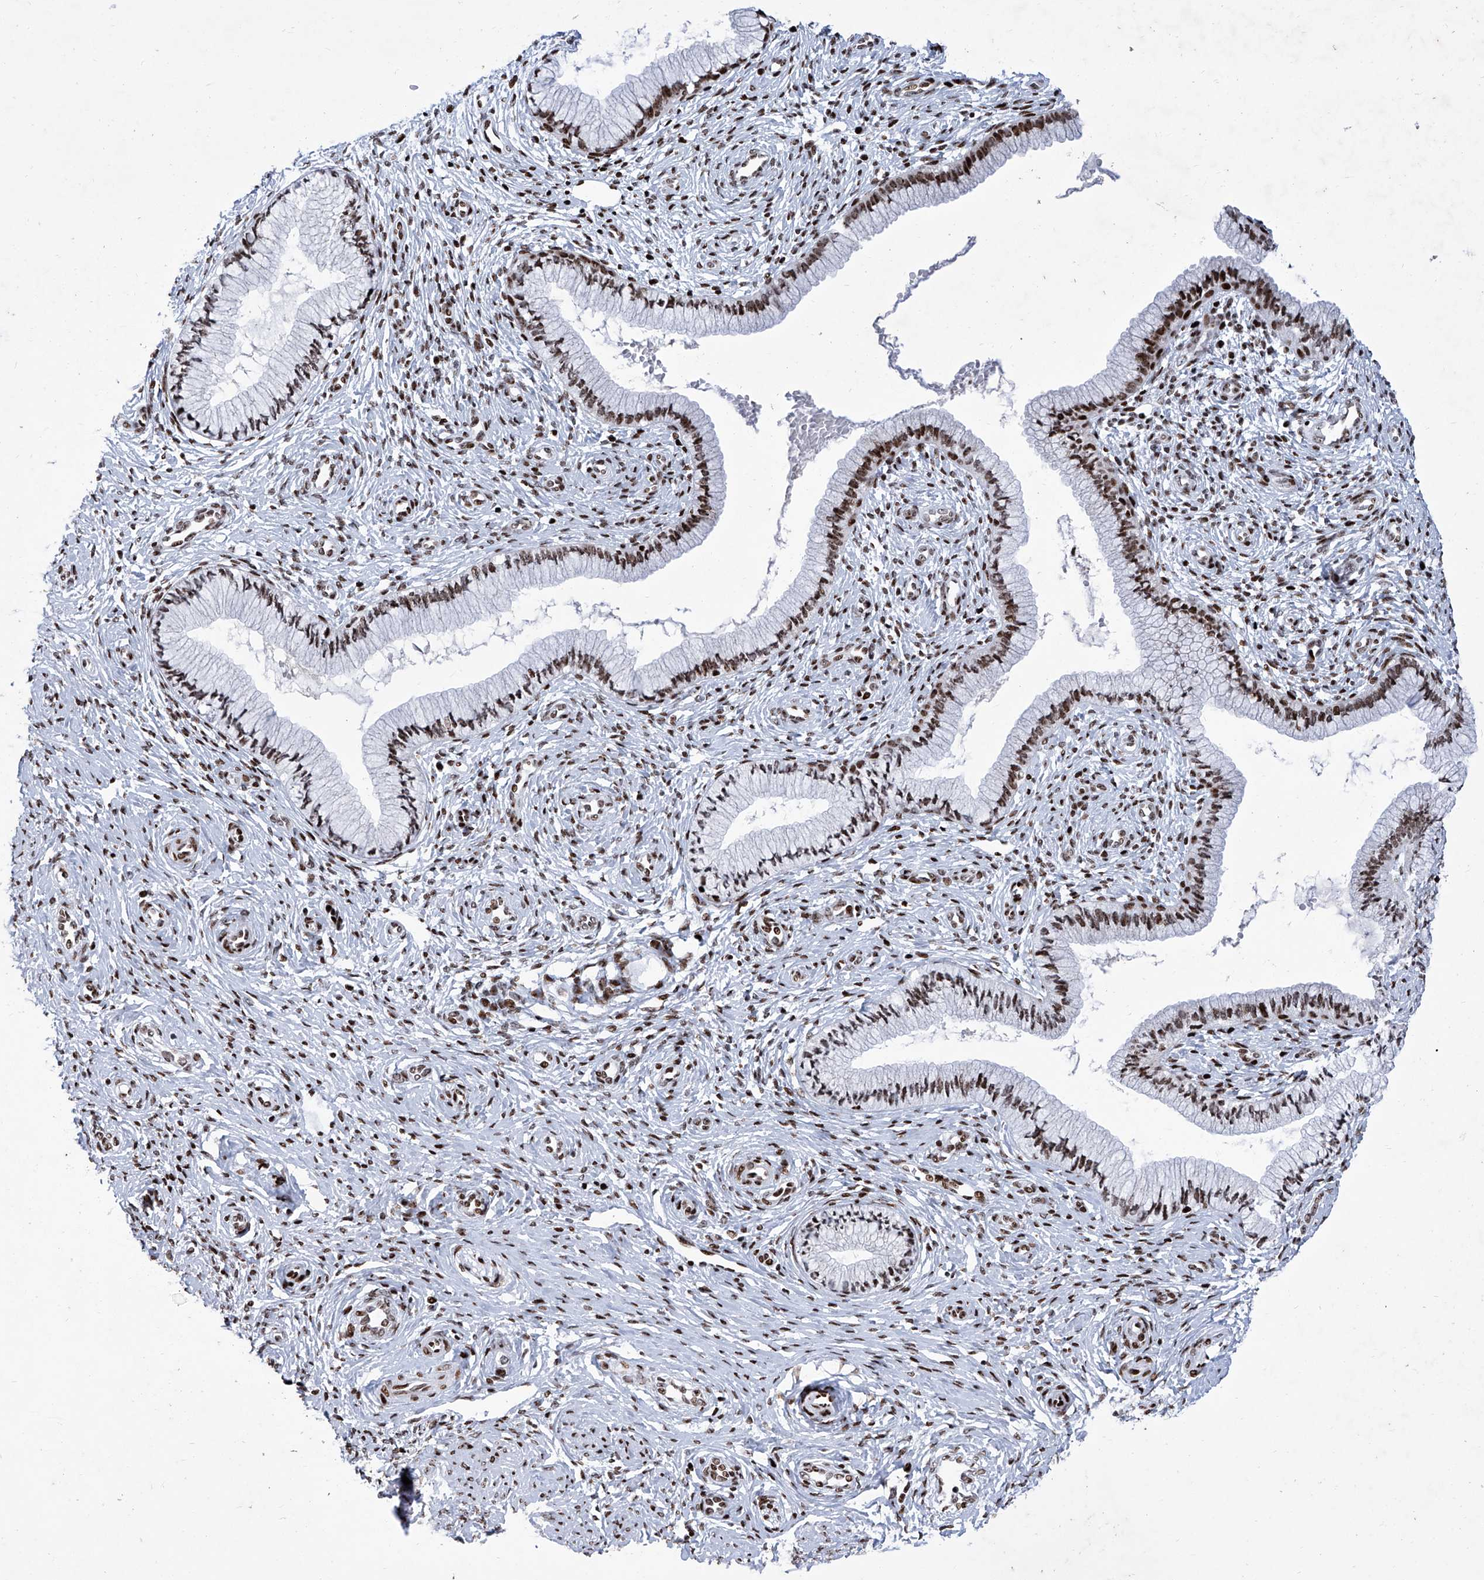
{"staining": {"intensity": "strong", "quantity": ">75%", "location": "nuclear"}, "tissue": "cervix", "cell_type": "Glandular cells", "image_type": "normal", "snomed": [{"axis": "morphology", "description": "Normal tissue, NOS"}, {"axis": "topography", "description": "Cervix"}], "caption": "IHC of unremarkable human cervix exhibits high levels of strong nuclear staining in about >75% of glandular cells.", "gene": "HEY2", "patient": {"sex": "female", "age": 27}}